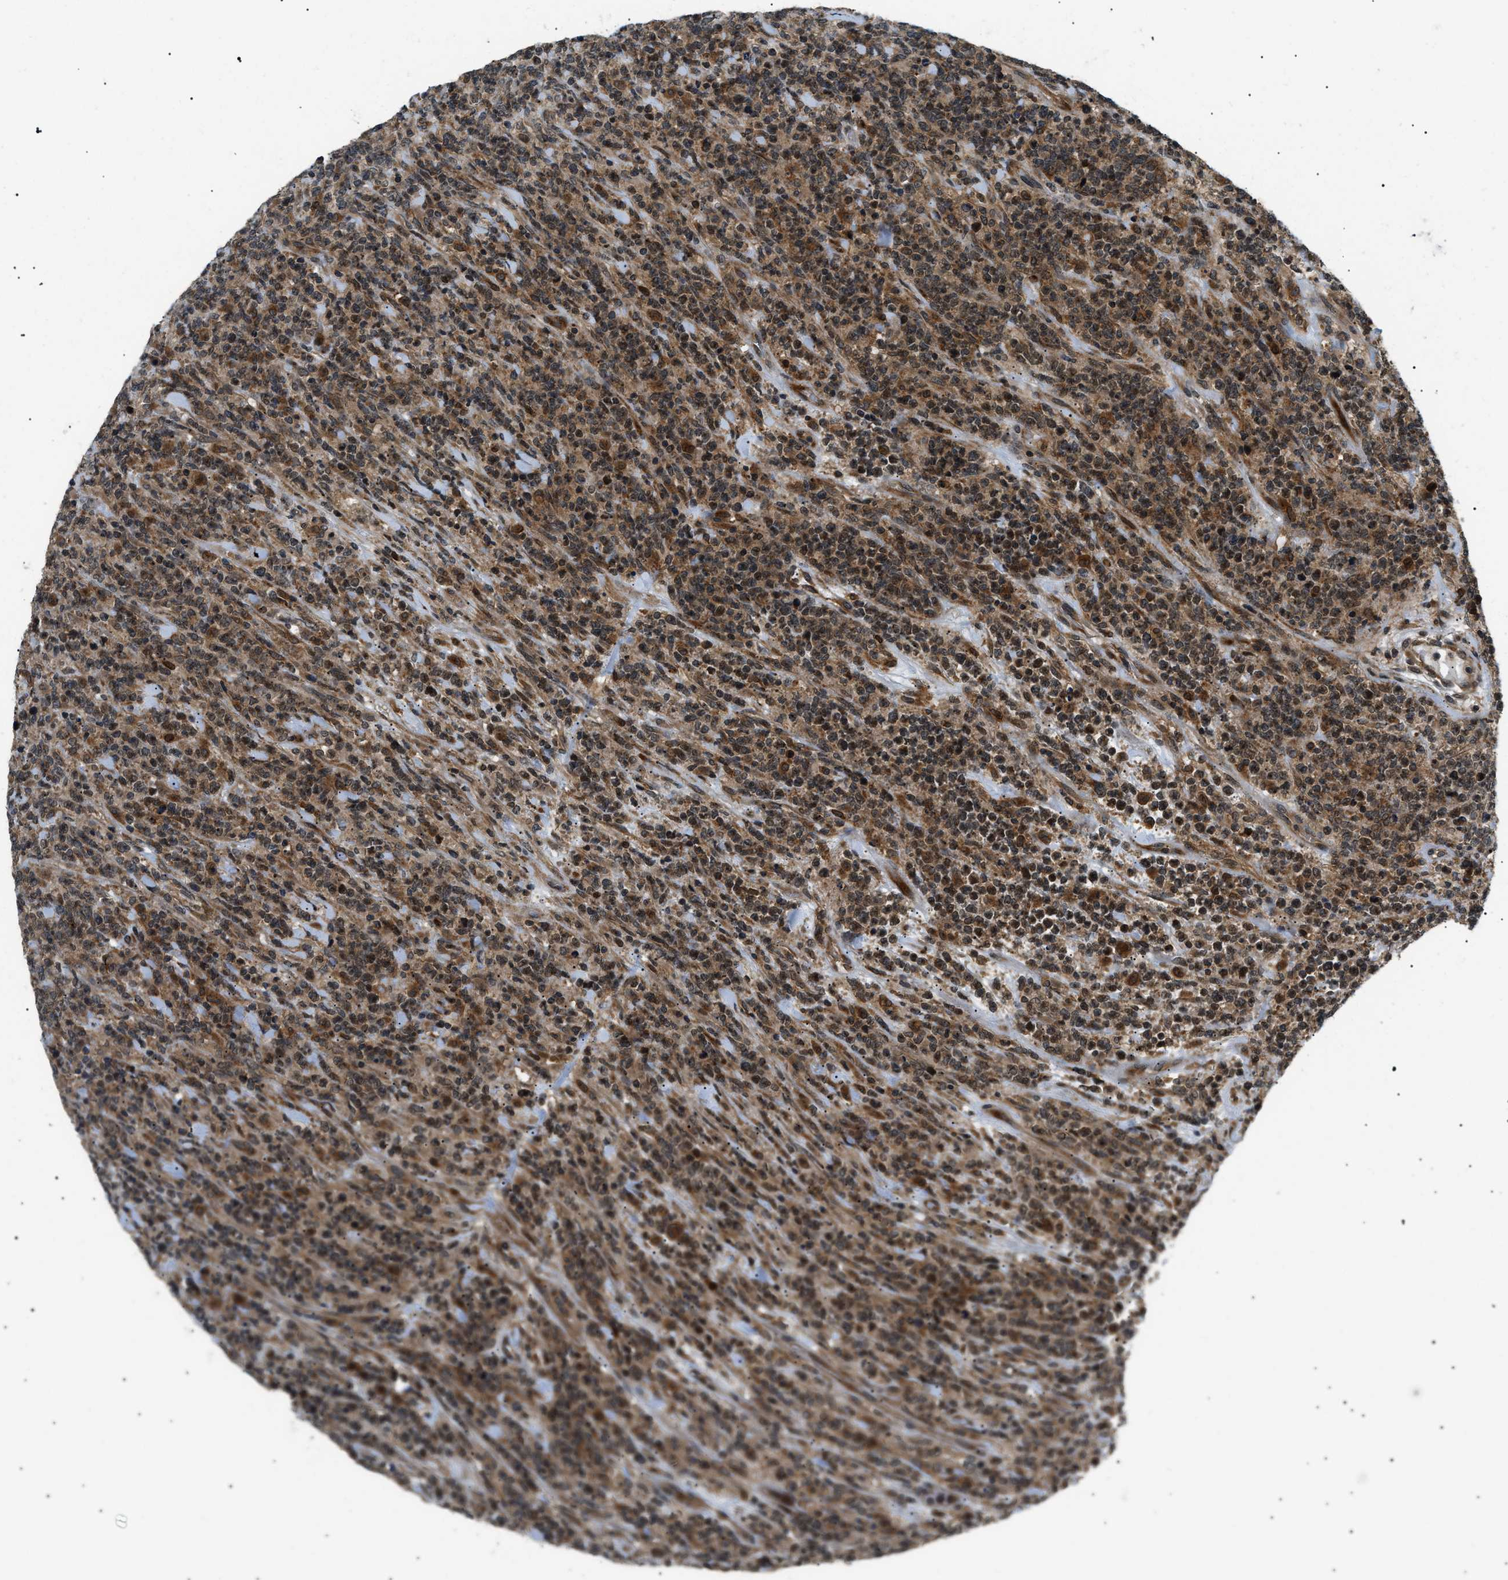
{"staining": {"intensity": "moderate", "quantity": ">75%", "location": "cytoplasmic/membranous"}, "tissue": "lymphoma", "cell_type": "Tumor cells", "image_type": "cancer", "snomed": [{"axis": "morphology", "description": "Malignant lymphoma, non-Hodgkin's type, High grade"}, {"axis": "topography", "description": "Soft tissue"}], "caption": "Lymphoma stained with a protein marker exhibits moderate staining in tumor cells.", "gene": "ATP6AP1", "patient": {"sex": "male", "age": 18}}